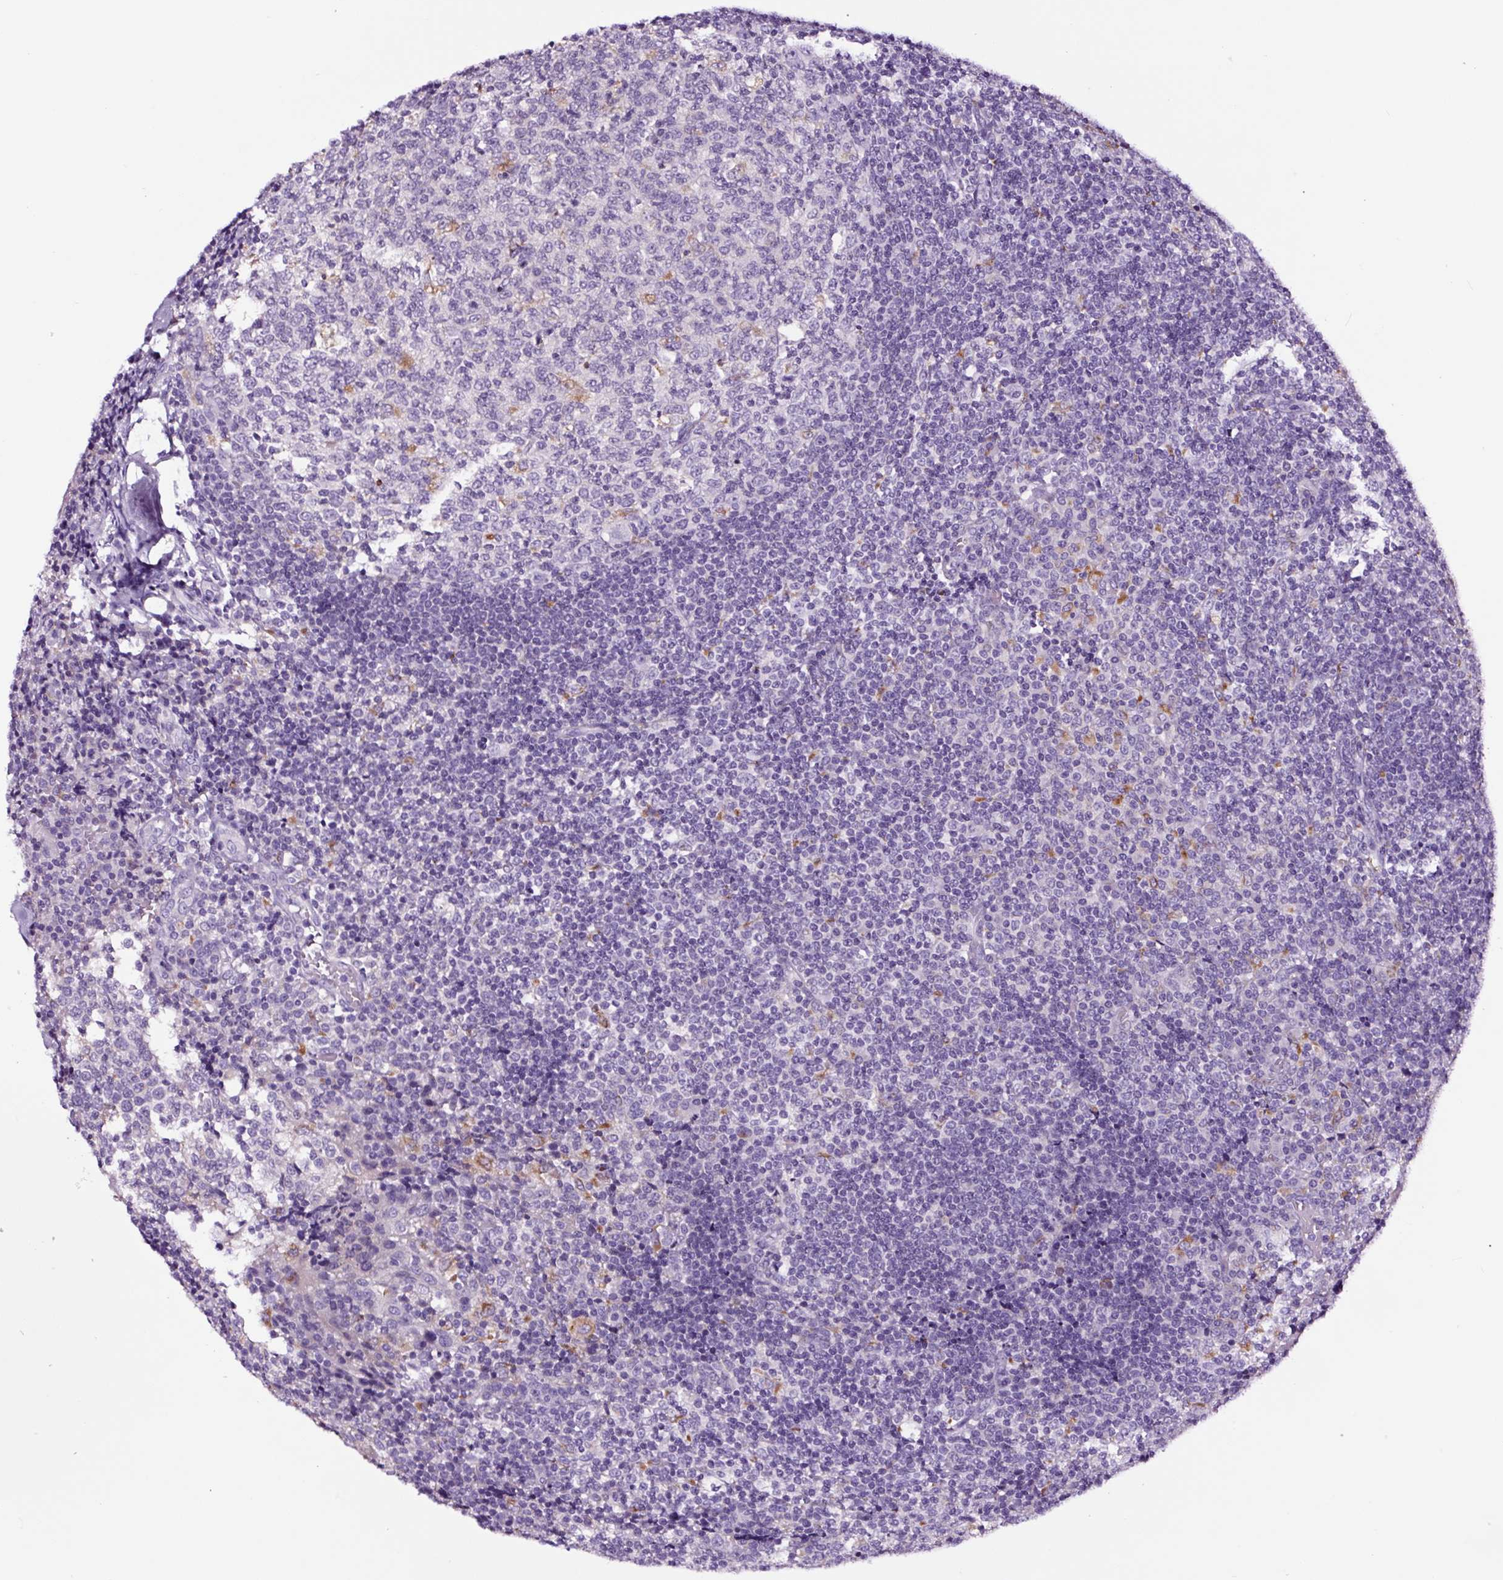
{"staining": {"intensity": "moderate", "quantity": "<25%", "location": "cytoplasmic/membranous"}, "tissue": "tonsil", "cell_type": "Germinal center cells", "image_type": "normal", "snomed": [{"axis": "morphology", "description": "Normal tissue, NOS"}, {"axis": "topography", "description": "Tonsil"}], "caption": "A brown stain labels moderate cytoplasmic/membranous staining of a protein in germinal center cells of benign human tonsil.", "gene": "FBXL7", "patient": {"sex": "female", "age": 19}}